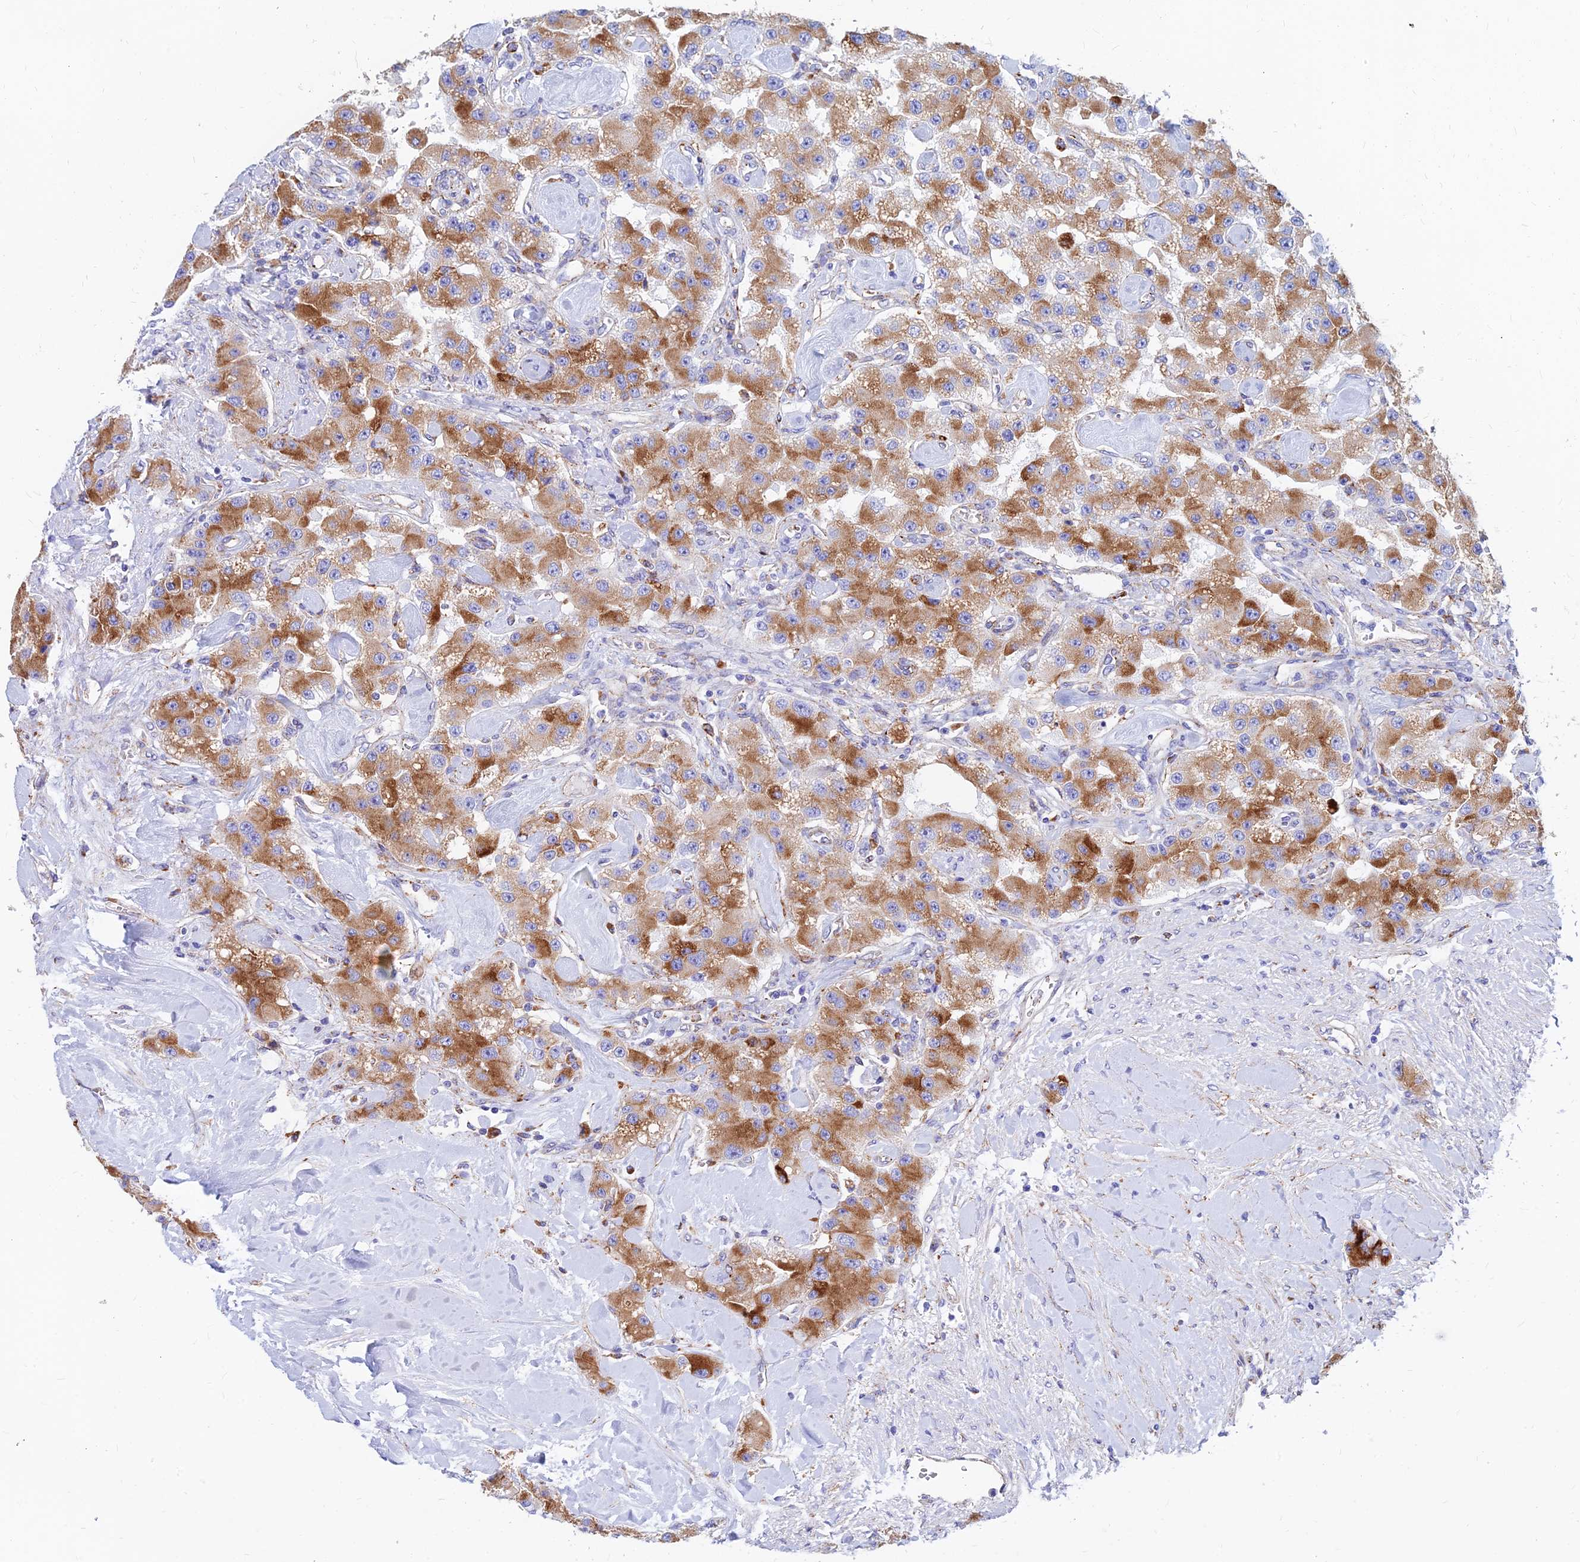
{"staining": {"intensity": "moderate", "quantity": ">75%", "location": "cytoplasmic/membranous"}, "tissue": "carcinoid", "cell_type": "Tumor cells", "image_type": "cancer", "snomed": [{"axis": "morphology", "description": "Carcinoid, malignant, NOS"}, {"axis": "topography", "description": "Pancreas"}], "caption": "Carcinoid was stained to show a protein in brown. There is medium levels of moderate cytoplasmic/membranous expression in approximately >75% of tumor cells. The protein is stained brown, and the nuclei are stained in blue (DAB IHC with brightfield microscopy, high magnification).", "gene": "SPNS1", "patient": {"sex": "male", "age": 41}}